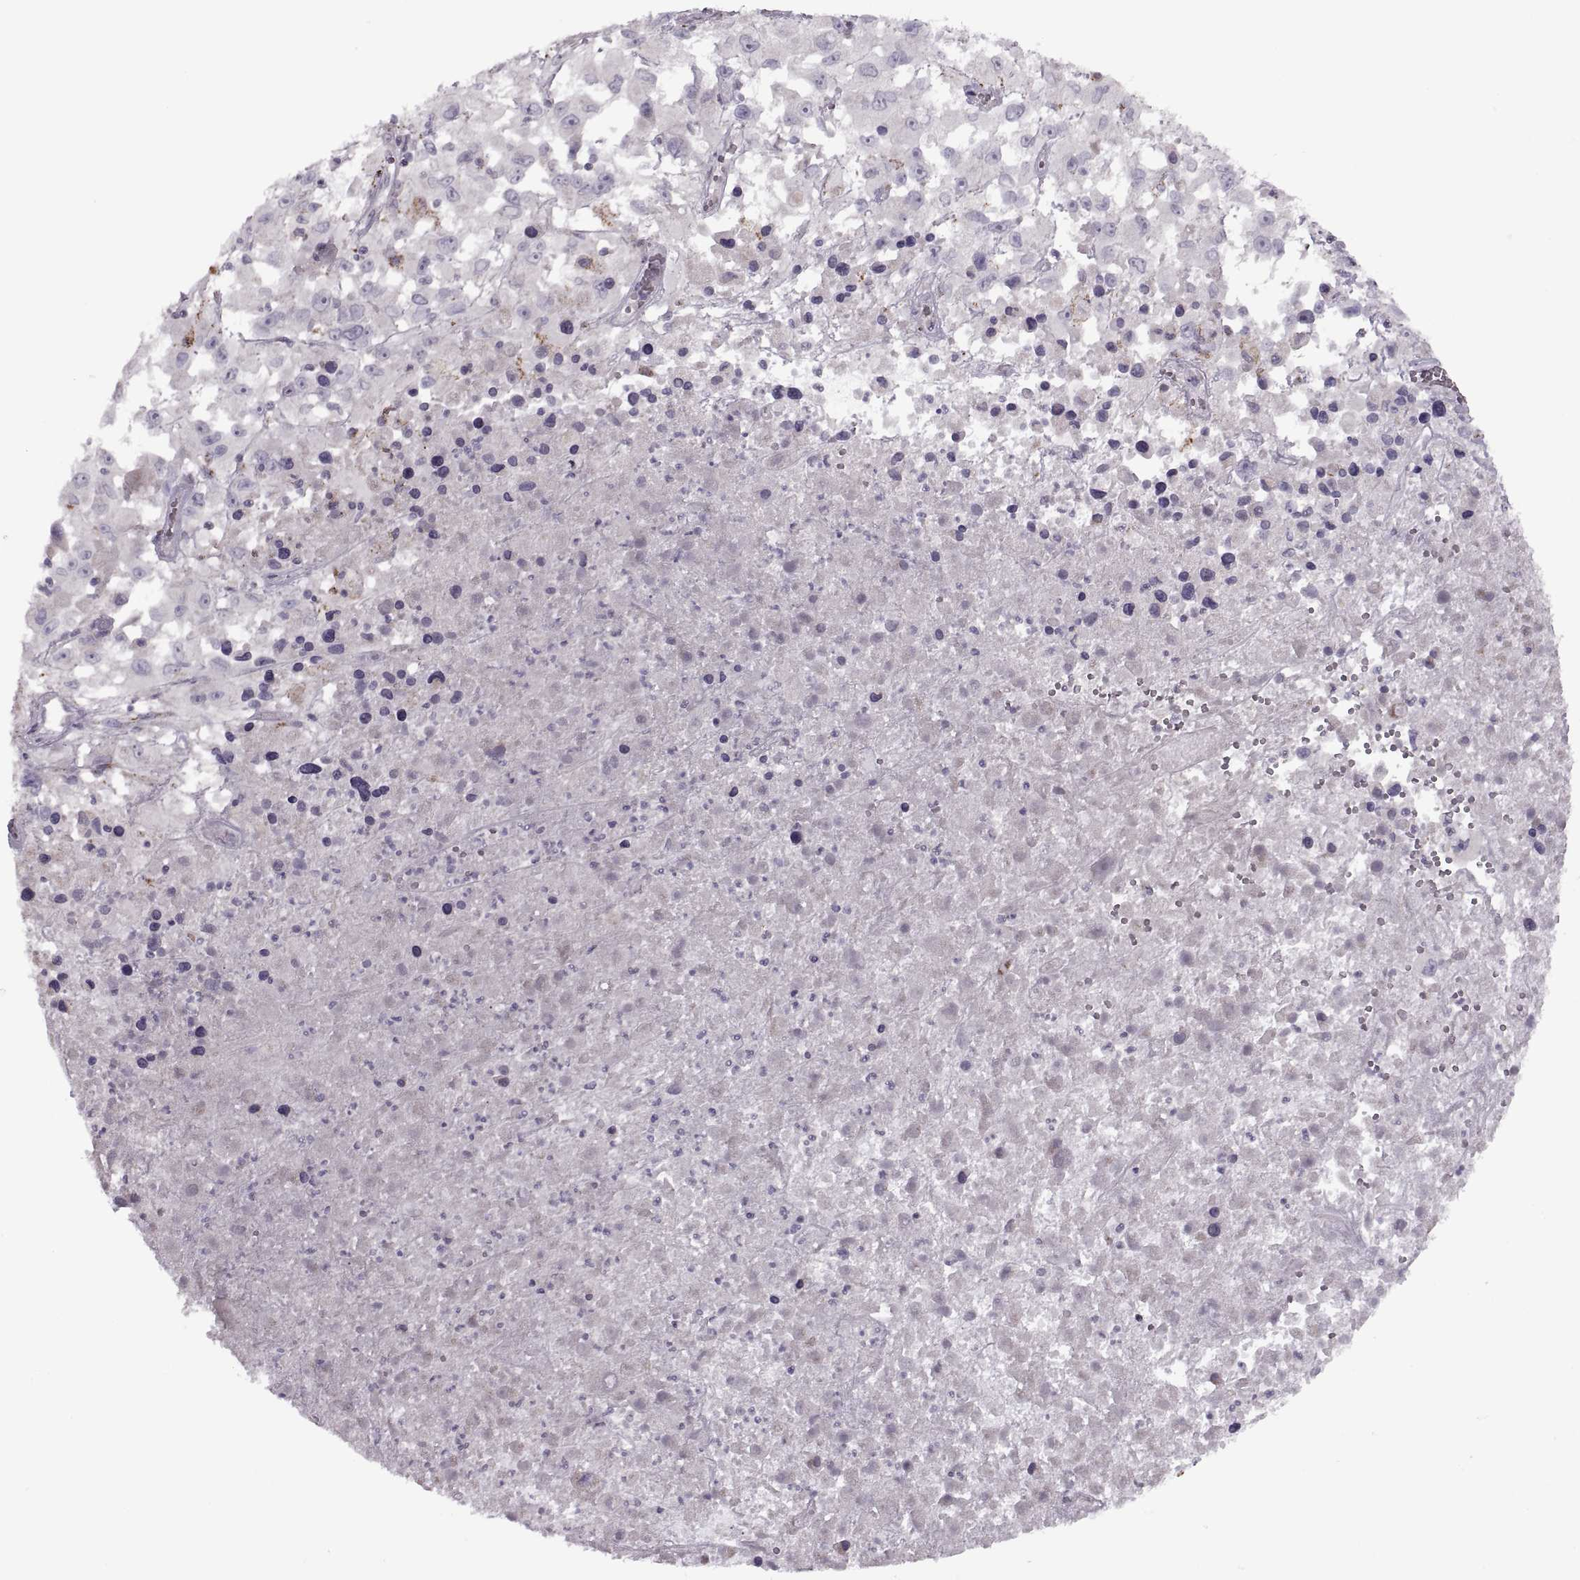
{"staining": {"intensity": "negative", "quantity": "none", "location": "none"}, "tissue": "melanoma", "cell_type": "Tumor cells", "image_type": "cancer", "snomed": [{"axis": "morphology", "description": "Malignant melanoma, Metastatic site"}, {"axis": "topography", "description": "Soft tissue"}], "caption": "Malignant melanoma (metastatic site) stained for a protein using IHC shows no positivity tumor cells.", "gene": "PIERCE1", "patient": {"sex": "male", "age": 50}}